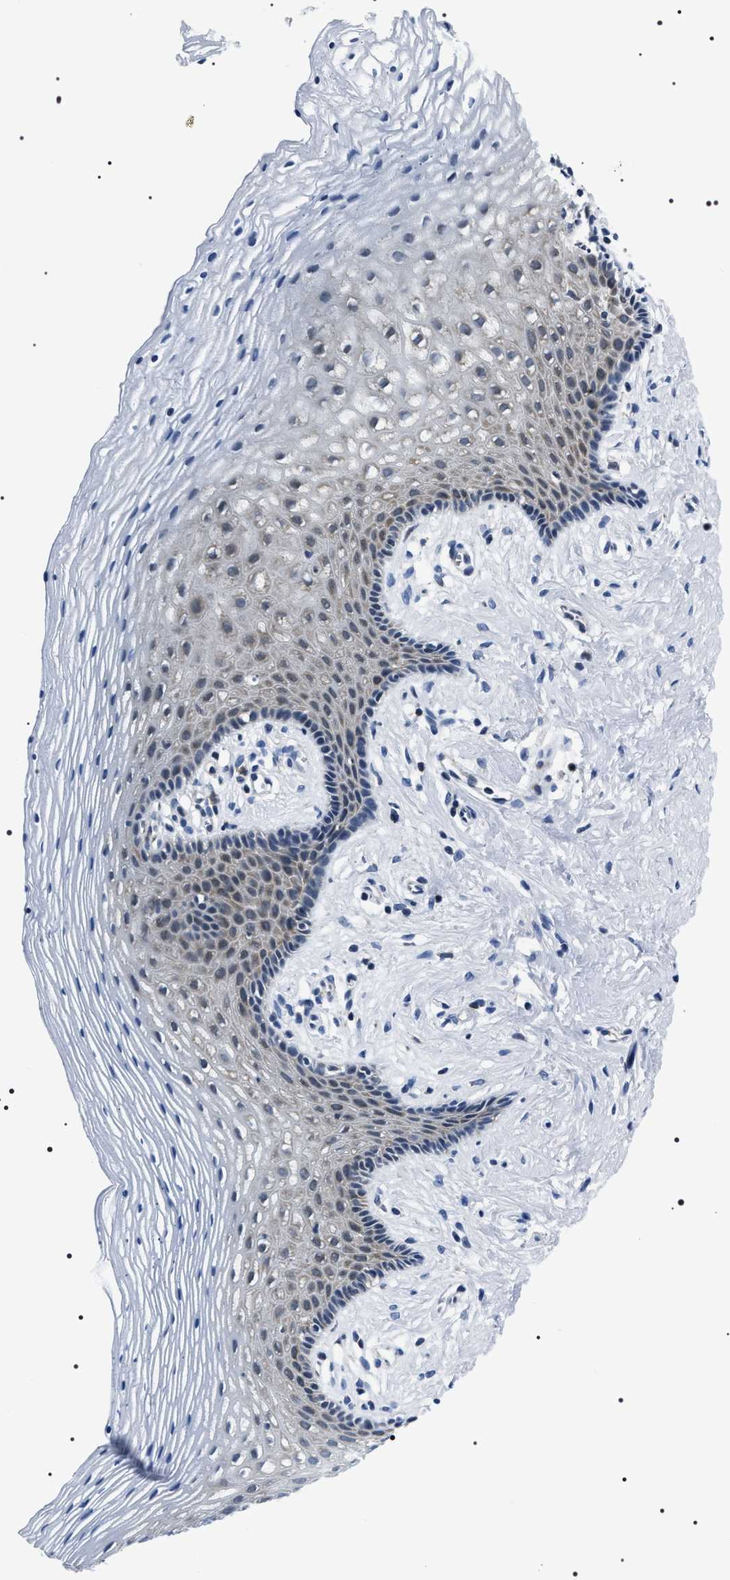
{"staining": {"intensity": "weak", "quantity": "<25%", "location": "cytoplasmic/membranous"}, "tissue": "vagina", "cell_type": "Squamous epithelial cells", "image_type": "normal", "snomed": [{"axis": "morphology", "description": "Normal tissue, NOS"}, {"axis": "topography", "description": "Vagina"}], "caption": "This is a image of IHC staining of normal vagina, which shows no positivity in squamous epithelial cells.", "gene": "NTMT1", "patient": {"sex": "female", "age": 32}}